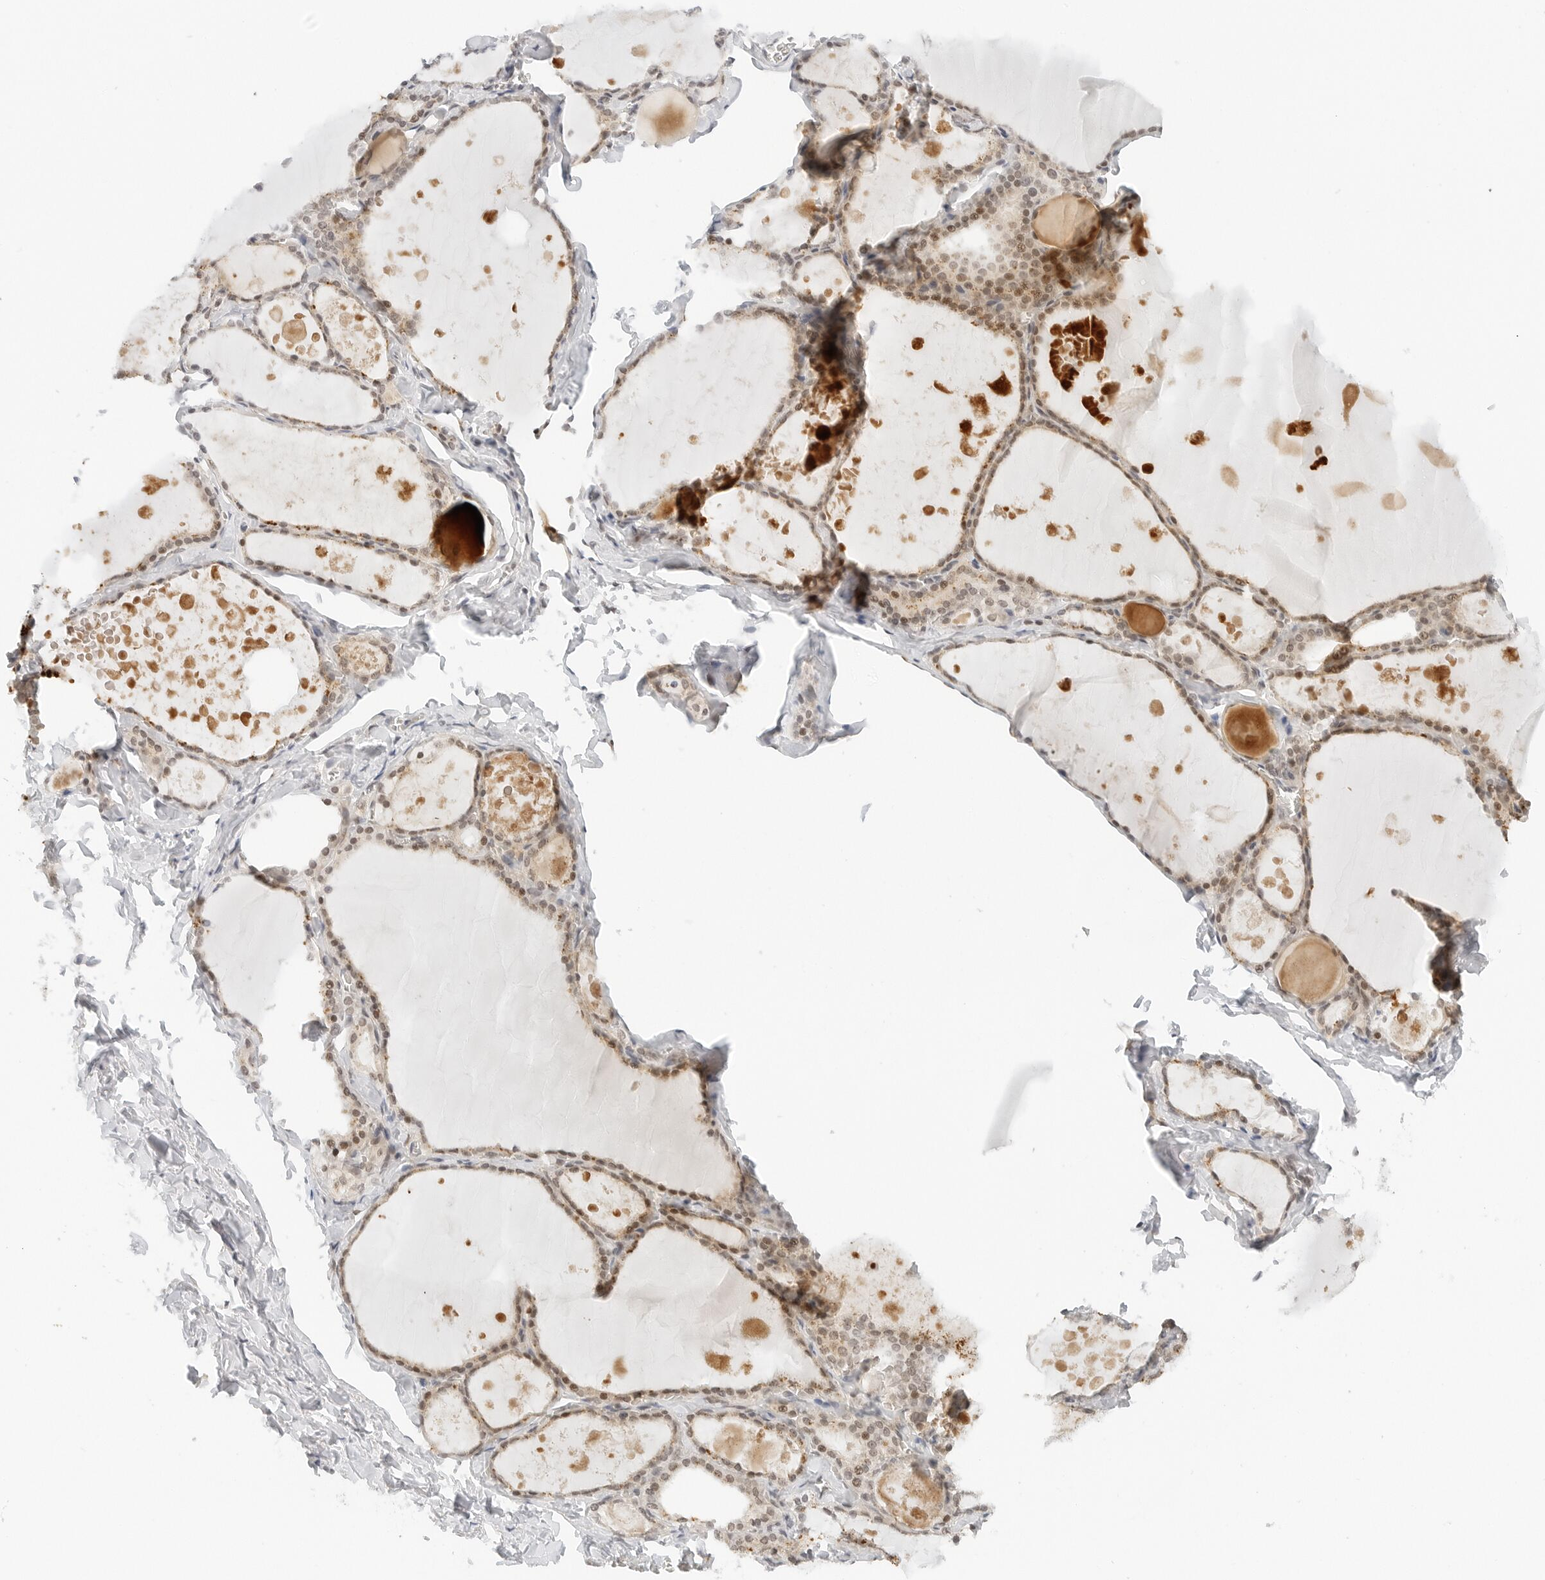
{"staining": {"intensity": "moderate", "quantity": ">75%", "location": "cytoplasmic/membranous,nuclear"}, "tissue": "thyroid gland", "cell_type": "Glandular cells", "image_type": "normal", "snomed": [{"axis": "morphology", "description": "Normal tissue, NOS"}, {"axis": "topography", "description": "Thyroid gland"}], "caption": "Immunohistochemistry (IHC) of normal human thyroid gland displays medium levels of moderate cytoplasmic/membranous,nuclear positivity in about >75% of glandular cells.", "gene": "NEO1", "patient": {"sex": "male", "age": 56}}